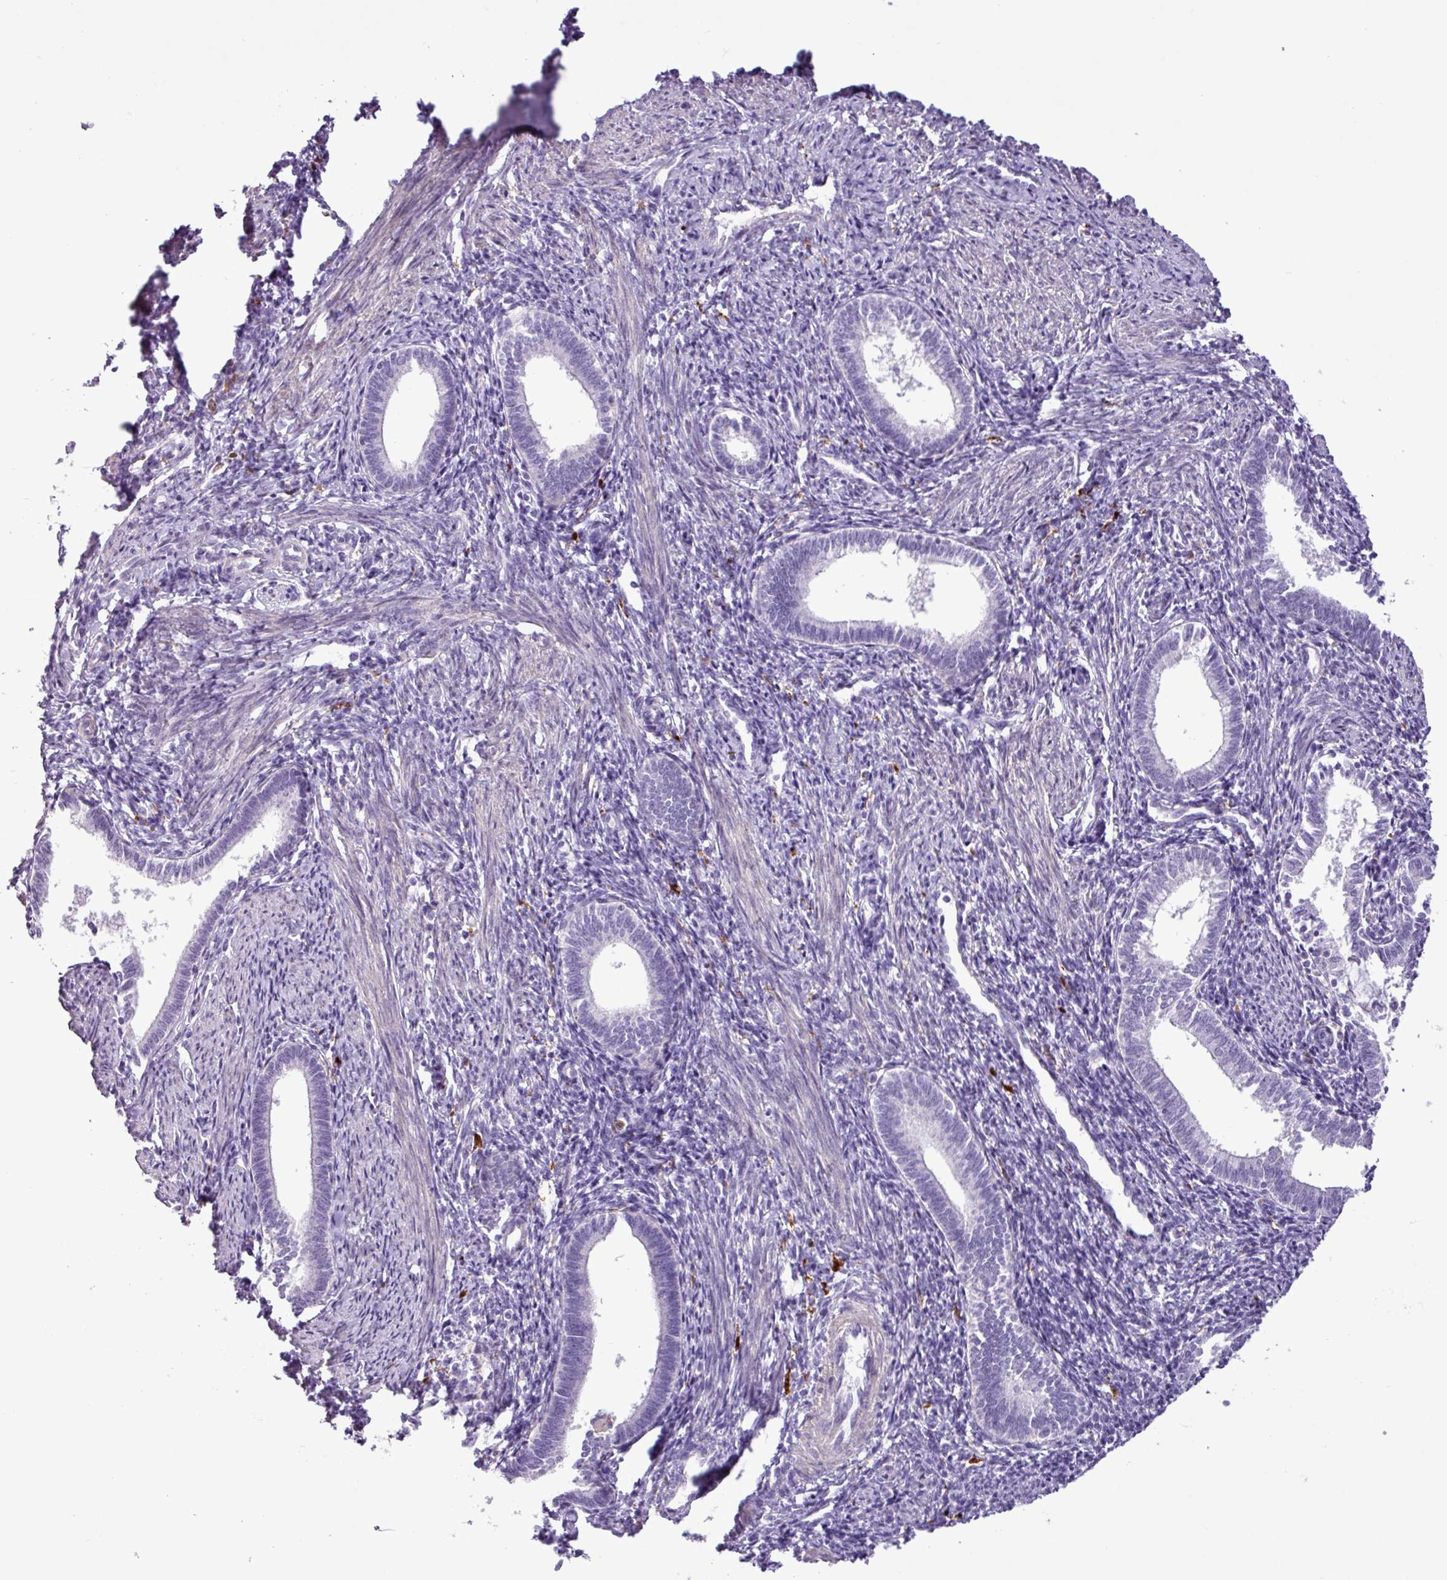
{"staining": {"intensity": "negative", "quantity": "none", "location": "none"}, "tissue": "endometrium", "cell_type": "Cells in endometrial stroma", "image_type": "normal", "snomed": [{"axis": "morphology", "description": "Normal tissue, NOS"}, {"axis": "topography", "description": "Endometrium"}], "caption": "Image shows no significant protein expression in cells in endometrial stroma of unremarkable endometrium.", "gene": "TMEM200C", "patient": {"sex": "female", "age": 41}}